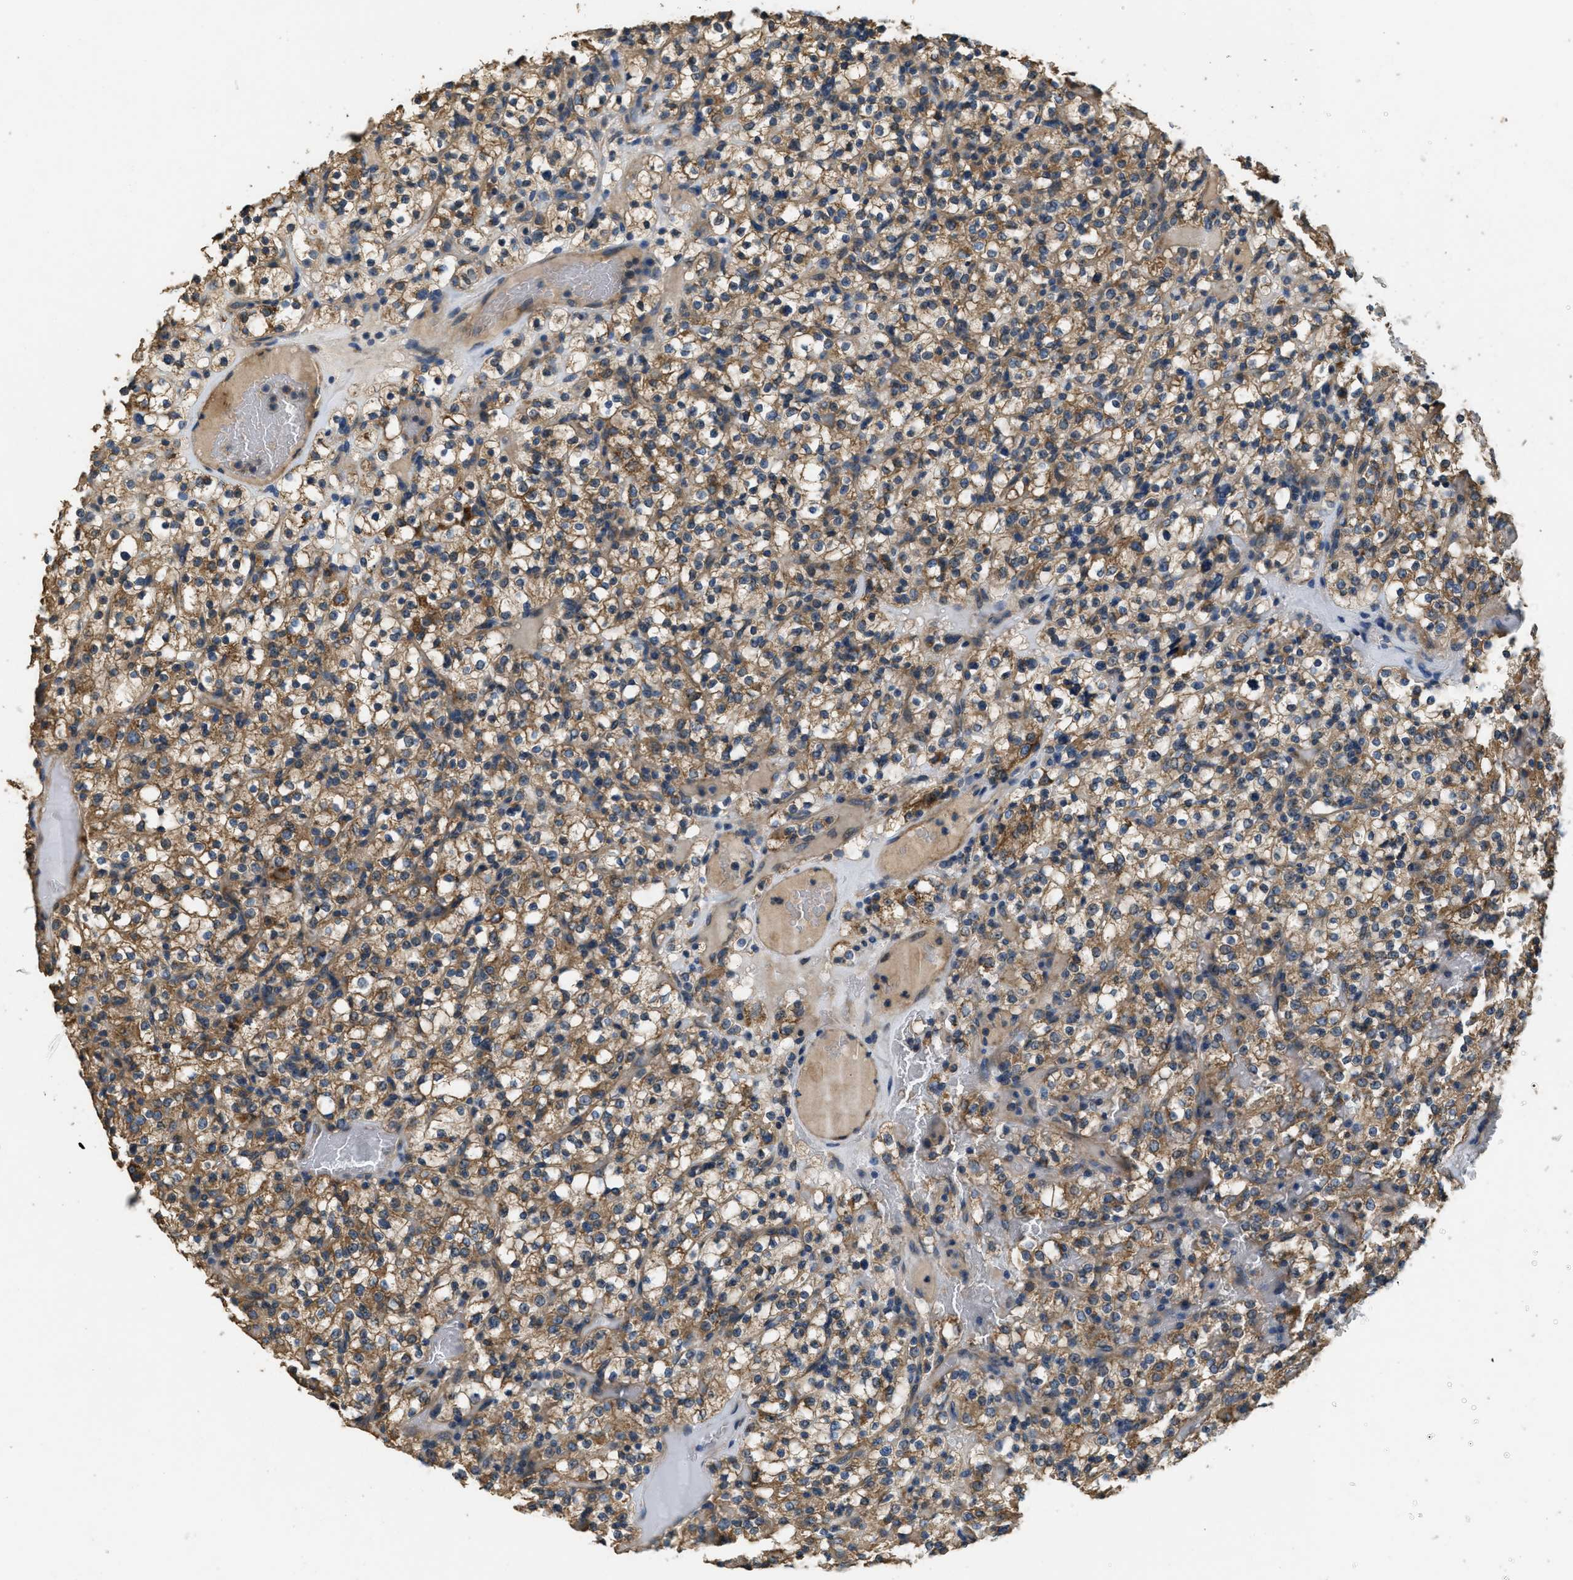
{"staining": {"intensity": "moderate", "quantity": ">75%", "location": "cytoplasmic/membranous"}, "tissue": "renal cancer", "cell_type": "Tumor cells", "image_type": "cancer", "snomed": [{"axis": "morphology", "description": "Normal tissue, NOS"}, {"axis": "morphology", "description": "Adenocarcinoma, NOS"}, {"axis": "topography", "description": "Kidney"}], "caption": "Brown immunohistochemical staining in human renal cancer (adenocarcinoma) demonstrates moderate cytoplasmic/membranous positivity in about >75% of tumor cells.", "gene": "THBS2", "patient": {"sex": "female", "age": 72}}